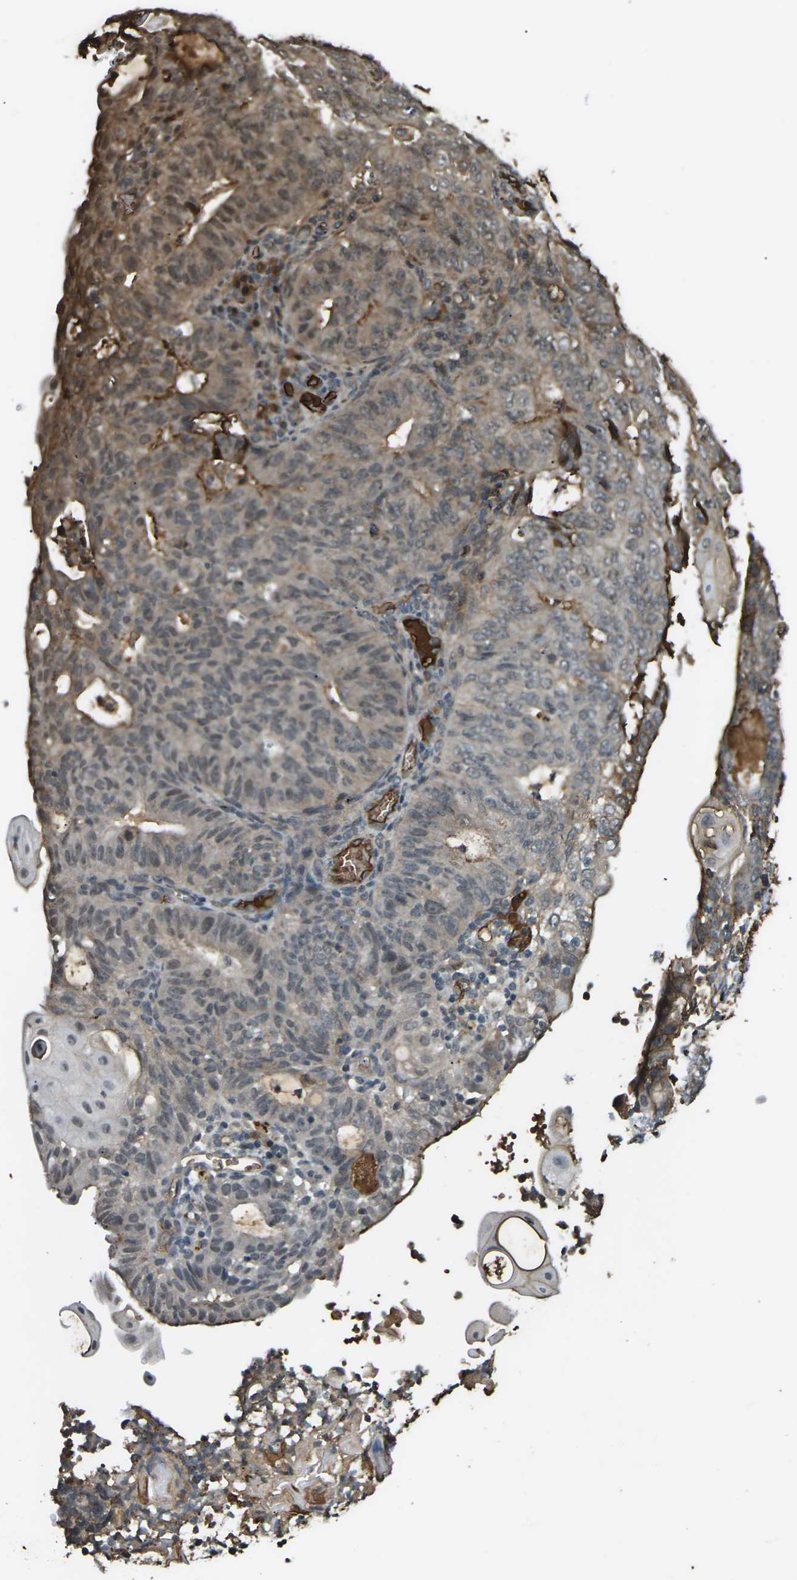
{"staining": {"intensity": "moderate", "quantity": ">75%", "location": "cytoplasmic/membranous"}, "tissue": "endometrial cancer", "cell_type": "Tumor cells", "image_type": "cancer", "snomed": [{"axis": "morphology", "description": "Adenocarcinoma, NOS"}, {"axis": "topography", "description": "Endometrium"}], "caption": "DAB immunohistochemical staining of adenocarcinoma (endometrial) displays moderate cytoplasmic/membranous protein staining in about >75% of tumor cells. The protein of interest is stained brown, and the nuclei are stained in blue (DAB IHC with brightfield microscopy, high magnification).", "gene": "CYP1B1", "patient": {"sex": "female", "age": 32}}